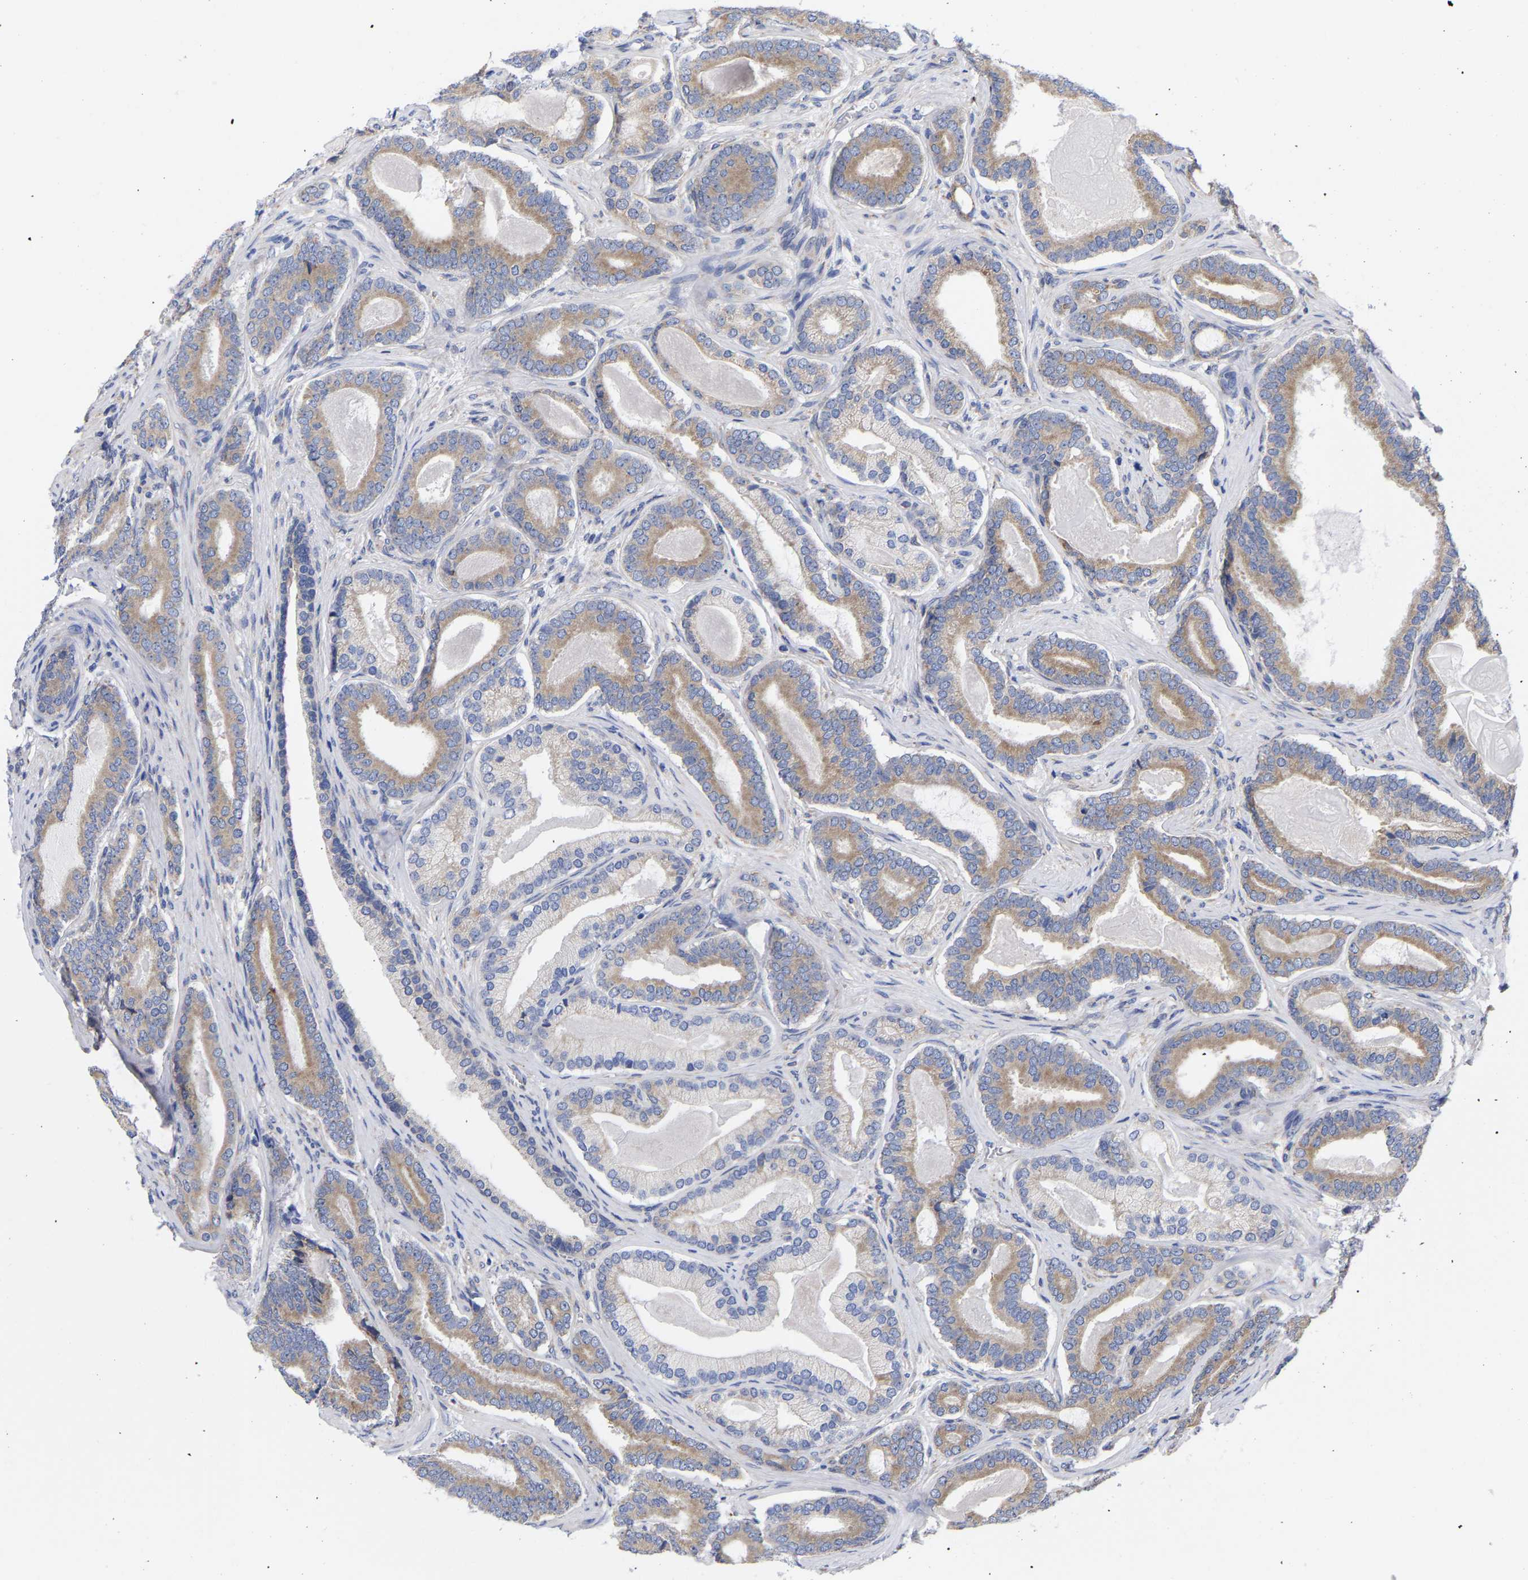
{"staining": {"intensity": "moderate", "quantity": ">75%", "location": "cytoplasmic/membranous"}, "tissue": "prostate cancer", "cell_type": "Tumor cells", "image_type": "cancer", "snomed": [{"axis": "morphology", "description": "Adenocarcinoma, High grade"}, {"axis": "topography", "description": "Prostate"}], "caption": "Moderate cytoplasmic/membranous staining is present in about >75% of tumor cells in prostate adenocarcinoma (high-grade). Using DAB (3,3'-diaminobenzidine) (brown) and hematoxylin (blue) stains, captured at high magnification using brightfield microscopy.", "gene": "CFAP298", "patient": {"sex": "male", "age": 60}}